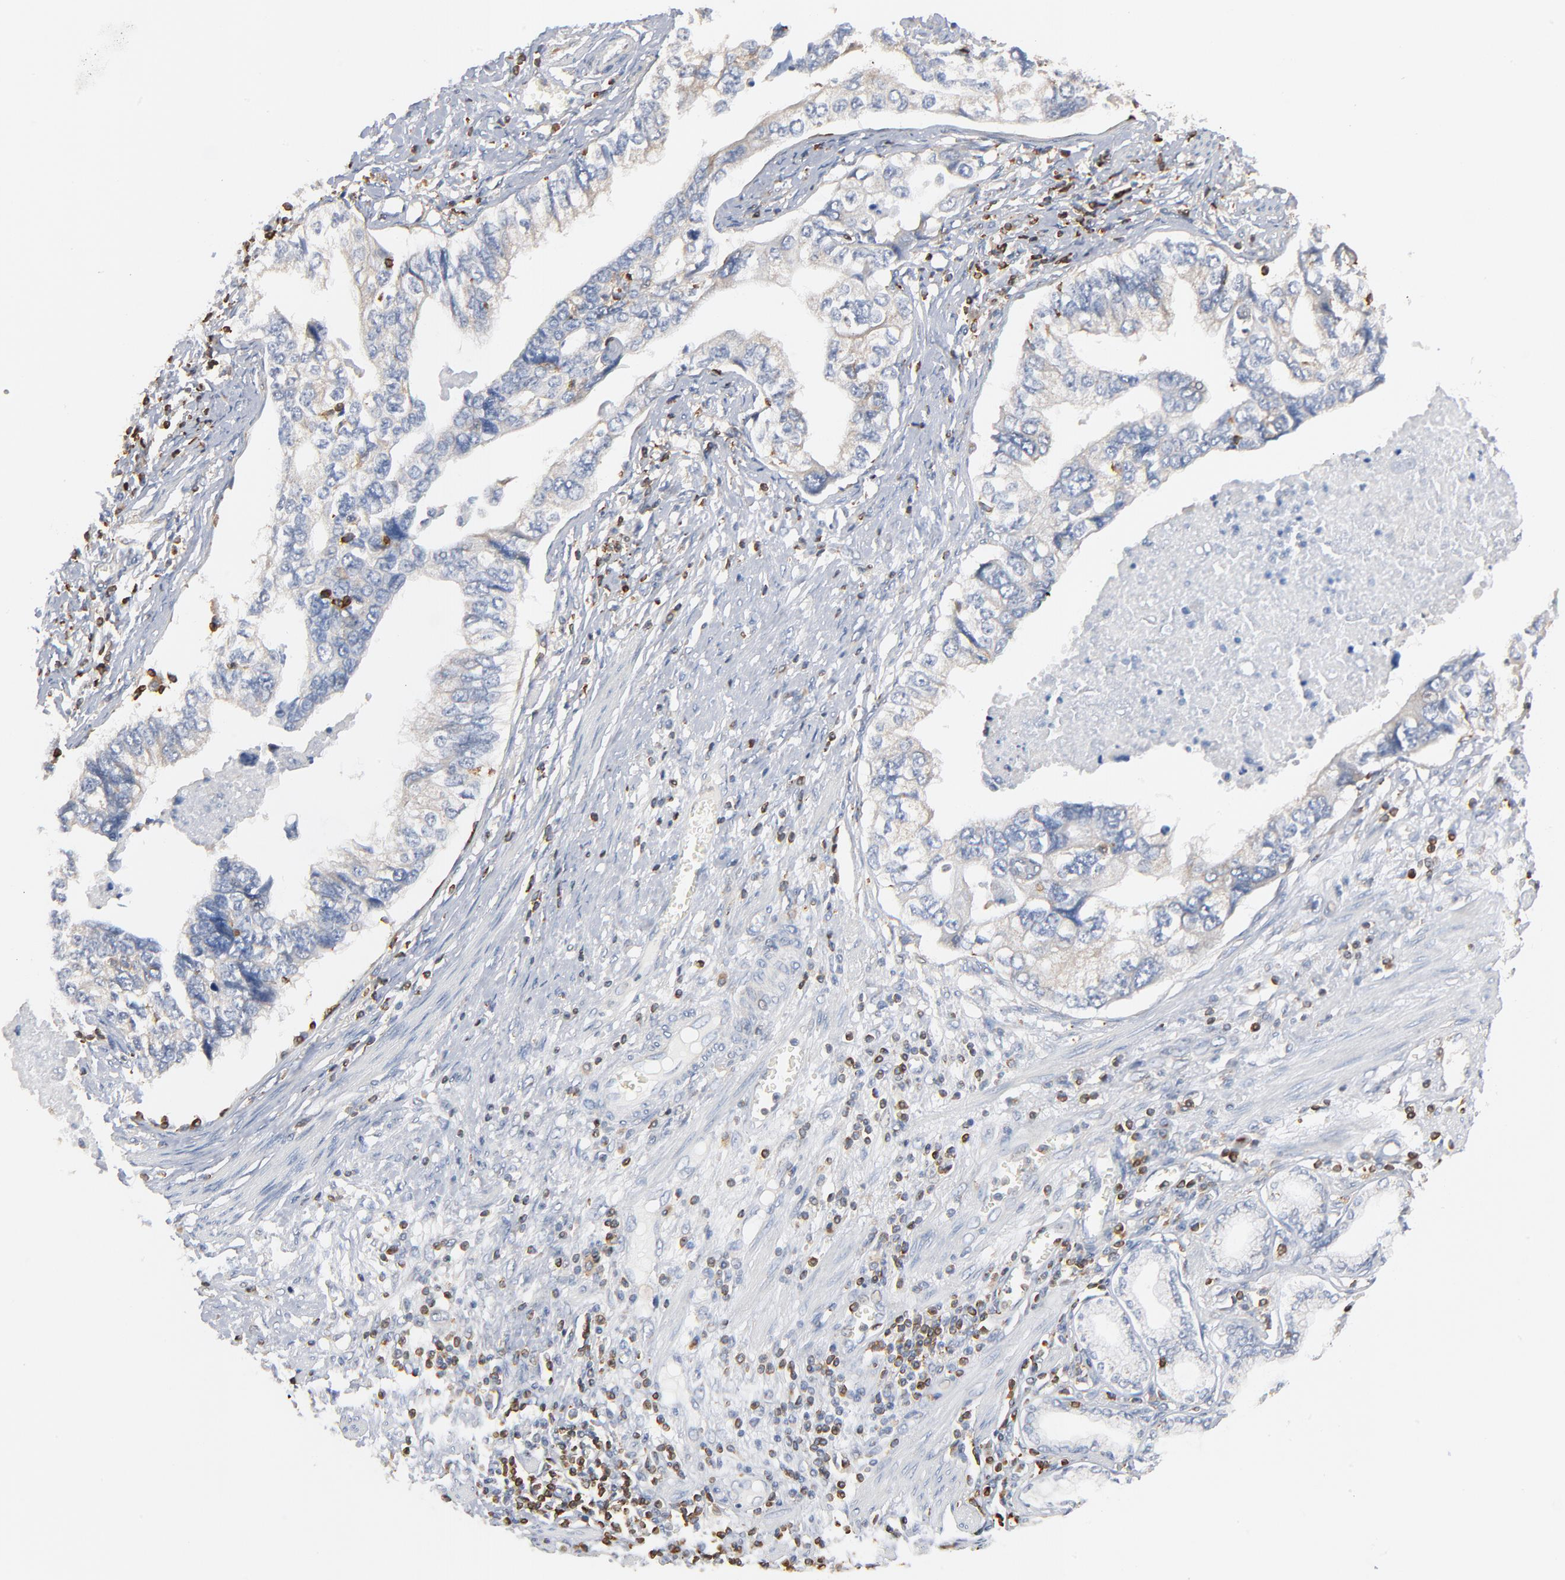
{"staining": {"intensity": "negative", "quantity": "none", "location": "none"}, "tissue": "stomach cancer", "cell_type": "Tumor cells", "image_type": "cancer", "snomed": [{"axis": "morphology", "description": "Adenocarcinoma, NOS"}, {"axis": "topography", "description": "Pancreas"}, {"axis": "topography", "description": "Stomach, upper"}], "caption": "Immunohistochemistry image of stomach cancer stained for a protein (brown), which exhibits no positivity in tumor cells.", "gene": "SH3KBP1", "patient": {"sex": "male", "age": 77}}